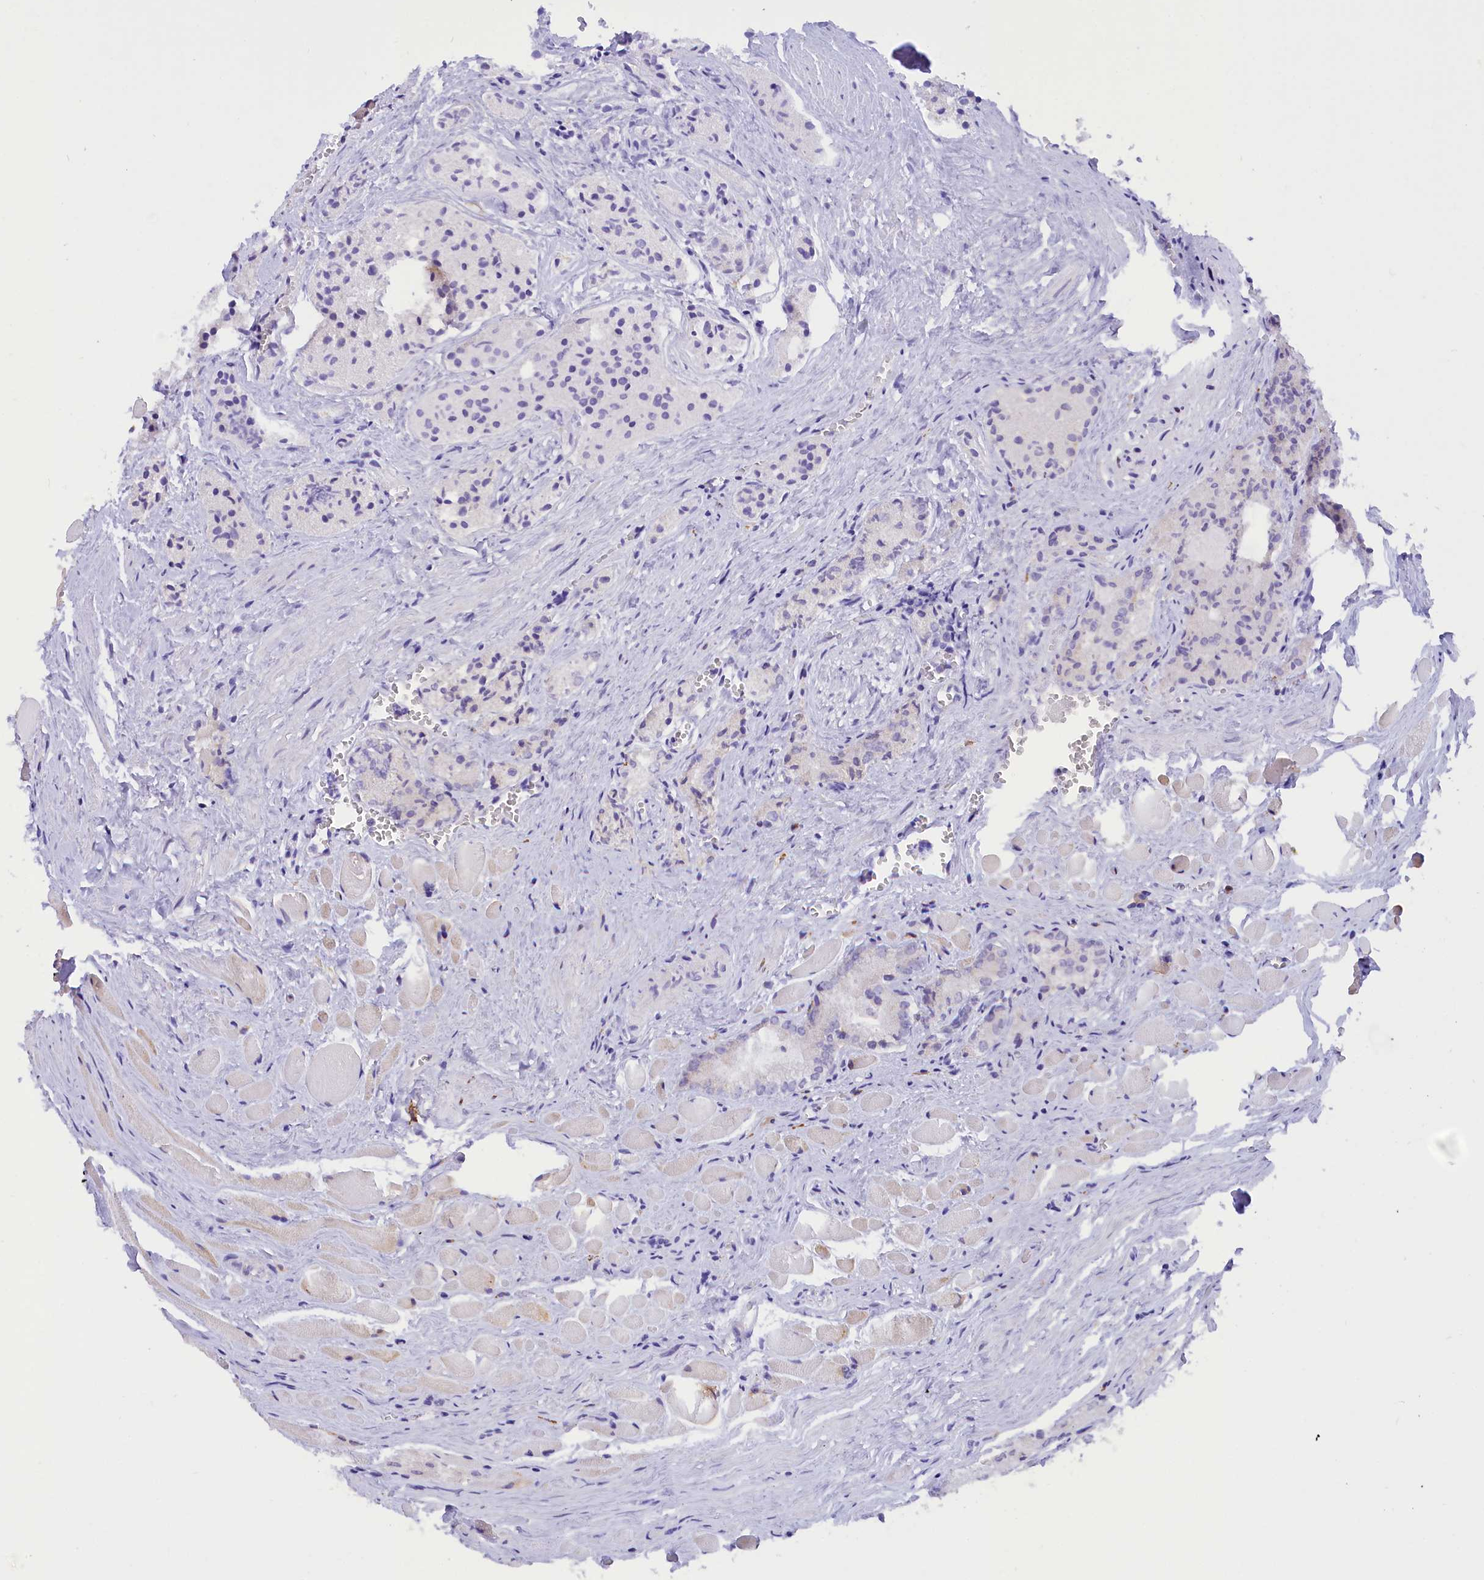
{"staining": {"intensity": "negative", "quantity": "none", "location": "none"}, "tissue": "prostate cancer", "cell_type": "Tumor cells", "image_type": "cancer", "snomed": [{"axis": "morphology", "description": "Adenocarcinoma, Low grade"}, {"axis": "topography", "description": "Prostate"}], "caption": "There is no significant positivity in tumor cells of prostate adenocarcinoma (low-grade).", "gene": "COL6A5", "patient": {"sex": "male", "age": 60}}